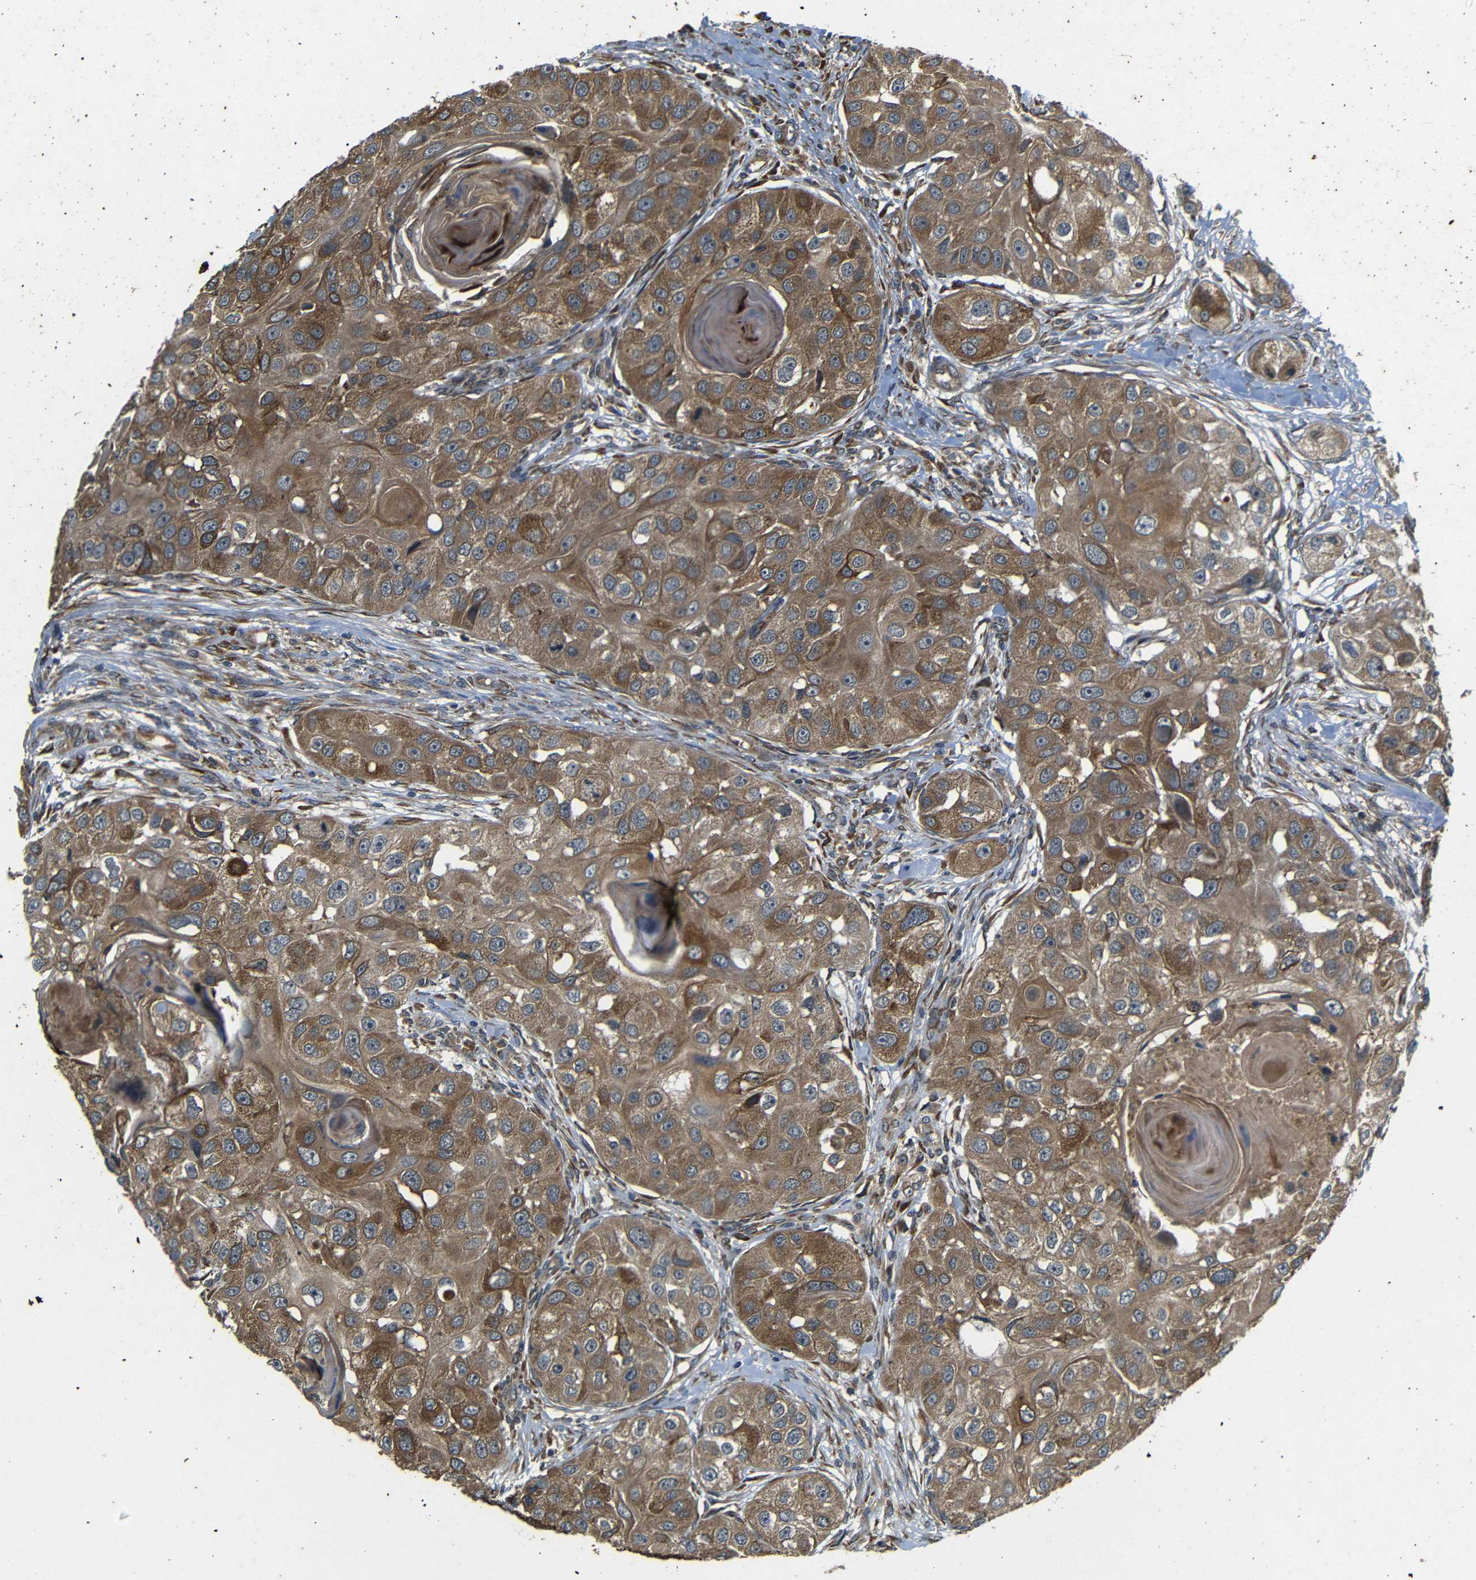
{"staining": {"intensity": "moderate", "quantity": ">75%", "location": "cytoplasmic/membranous"}, "tissue": "head and neck cancer", "cell_type": "Tumor cells", "image_type": "cancer", "snomed": [{"axis": "morphology", "description": "Normal tissue, NOS"}, {"axis": "morphology", "description": "Squamous cell carcinoma, NOS"}, {"axis": "topography", "description": "Skeletal muscle"}, {"axis": "topography", "description": "Head-Neck"}], "caption": "An immunohistochemistry (IHC) image of neoplastic tissue is shown. Protein staining in brown labels moderate cytoplasmic/membranous positivity in head and neck cancer (squamous cell carcinoma) within tumor cells.", "gene": "TRPC1", "patient": {"sex": "male", "age": 51}}